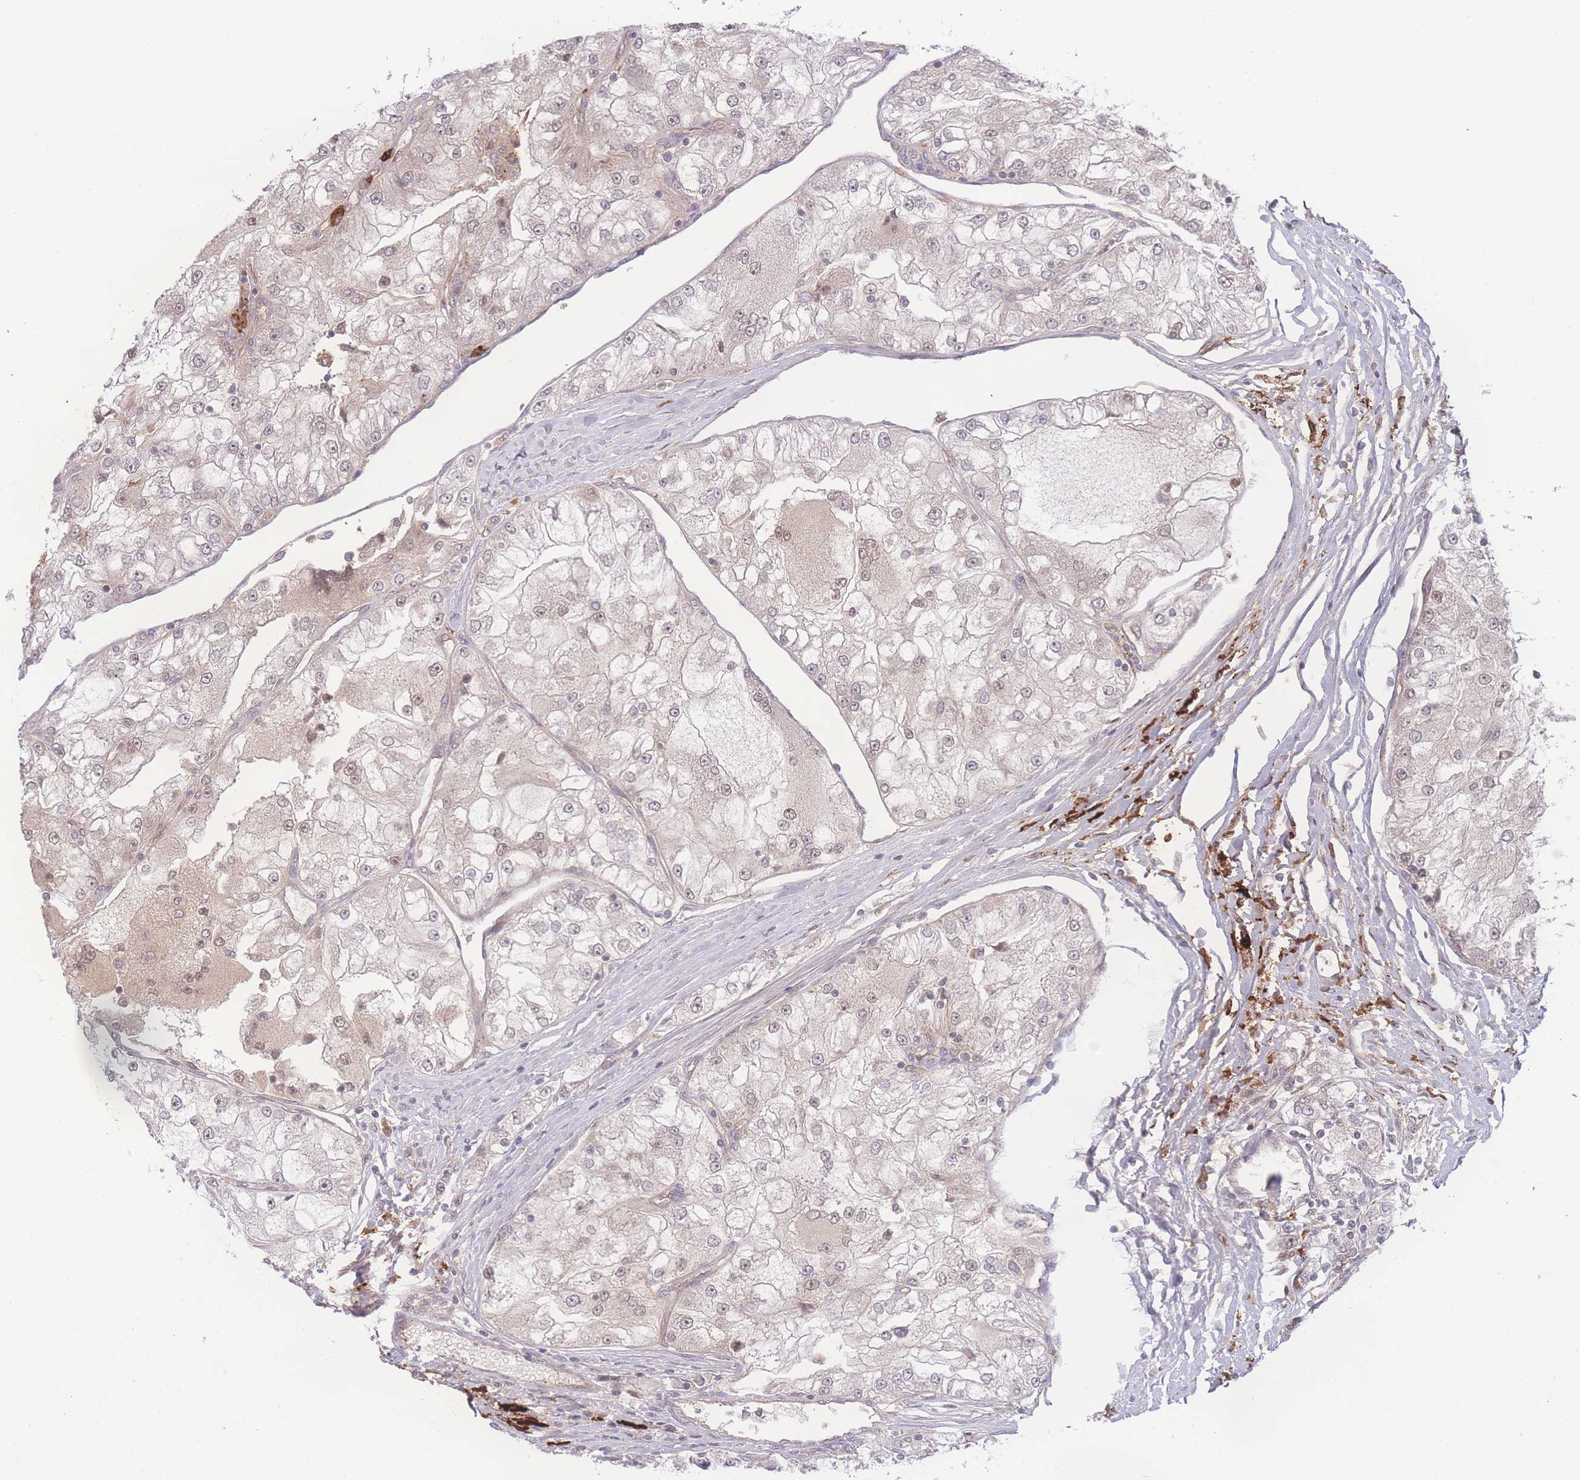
{"staining": {"intensity": "weak", "quantity": "<25%", "location": "nuclear"}, "tissue": "renal cancer", "cell_type": "Tumor cells", "image_type": "cancer", "snomed": [{"axis": "morphology", "description": "Adenocarcinoma, NOS"}, {"axis": "topography", "description": "Kidney"}], "caption": "DAB (3,3'-diaminobenzidine) immunohistochemical staining of human renal cancer displays no significant expression in tumor cells.", "gene": "RAVER1", "patient": {"sex": "female", "age": 72}}